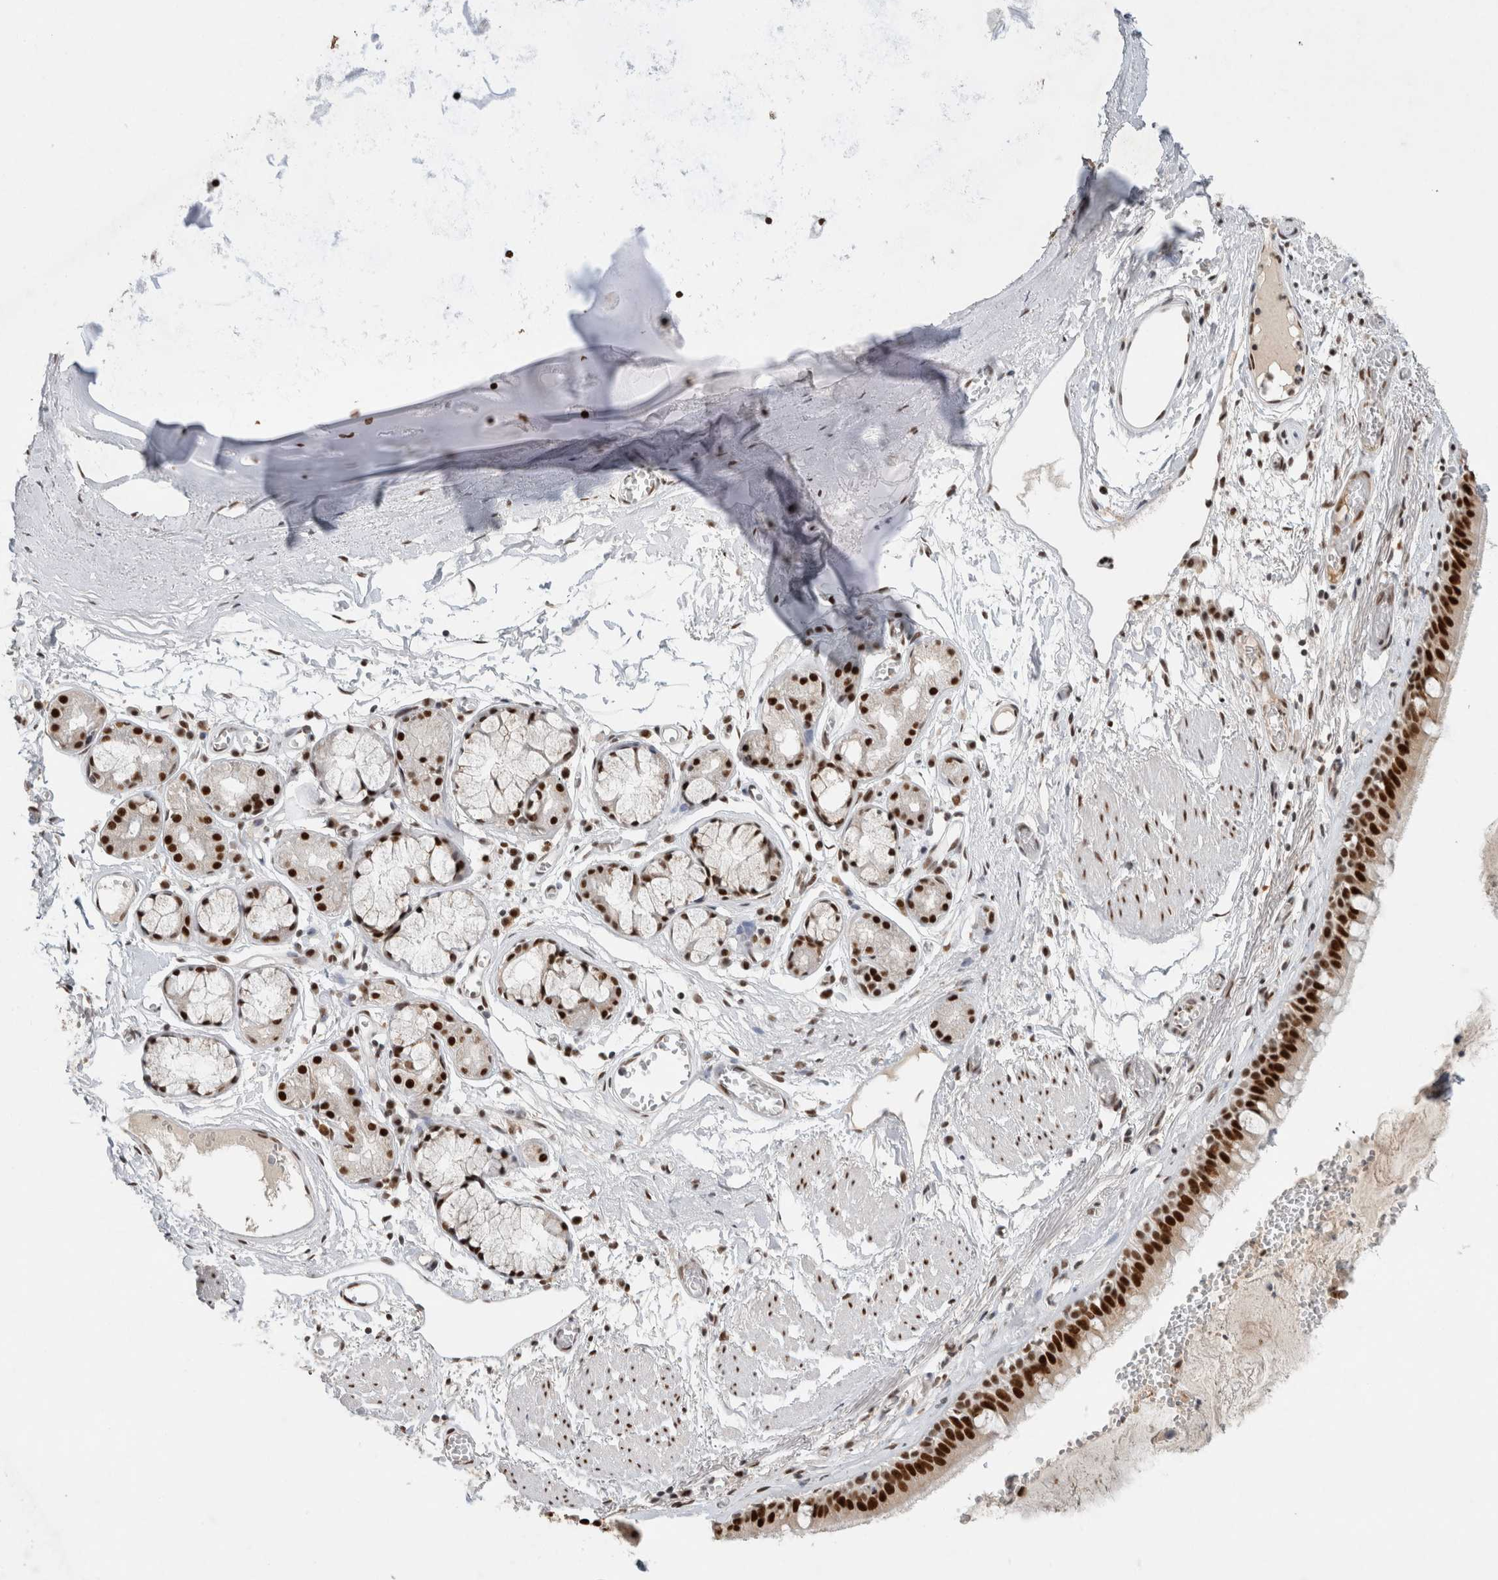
{"staining": {"intensity": "strong", "quantity": ">75%", "location": "nuclear"}, "tissue": "bronchus", "cell_type": "Respiratory epithelial cells", "image_type": "normal", "snomed": [{"axis": "morphology", "description": "Normal tissue, NOS"}, {"axis": "topography", "description": "Bronchus"}, {"axis": "topography", "description": "Lung"}], "caption": "IHC (DAB (3,3'-diaminobenzidine)) staining of normal human bronchus shows strong nuclear protein positivity in approximately >75% of respiratory epithelial cells. The protein of interest is shown in brown color, while the nuclei are stained blue.", "gene": "DDX42", "patient": {"sex": "male", "age": 56}}